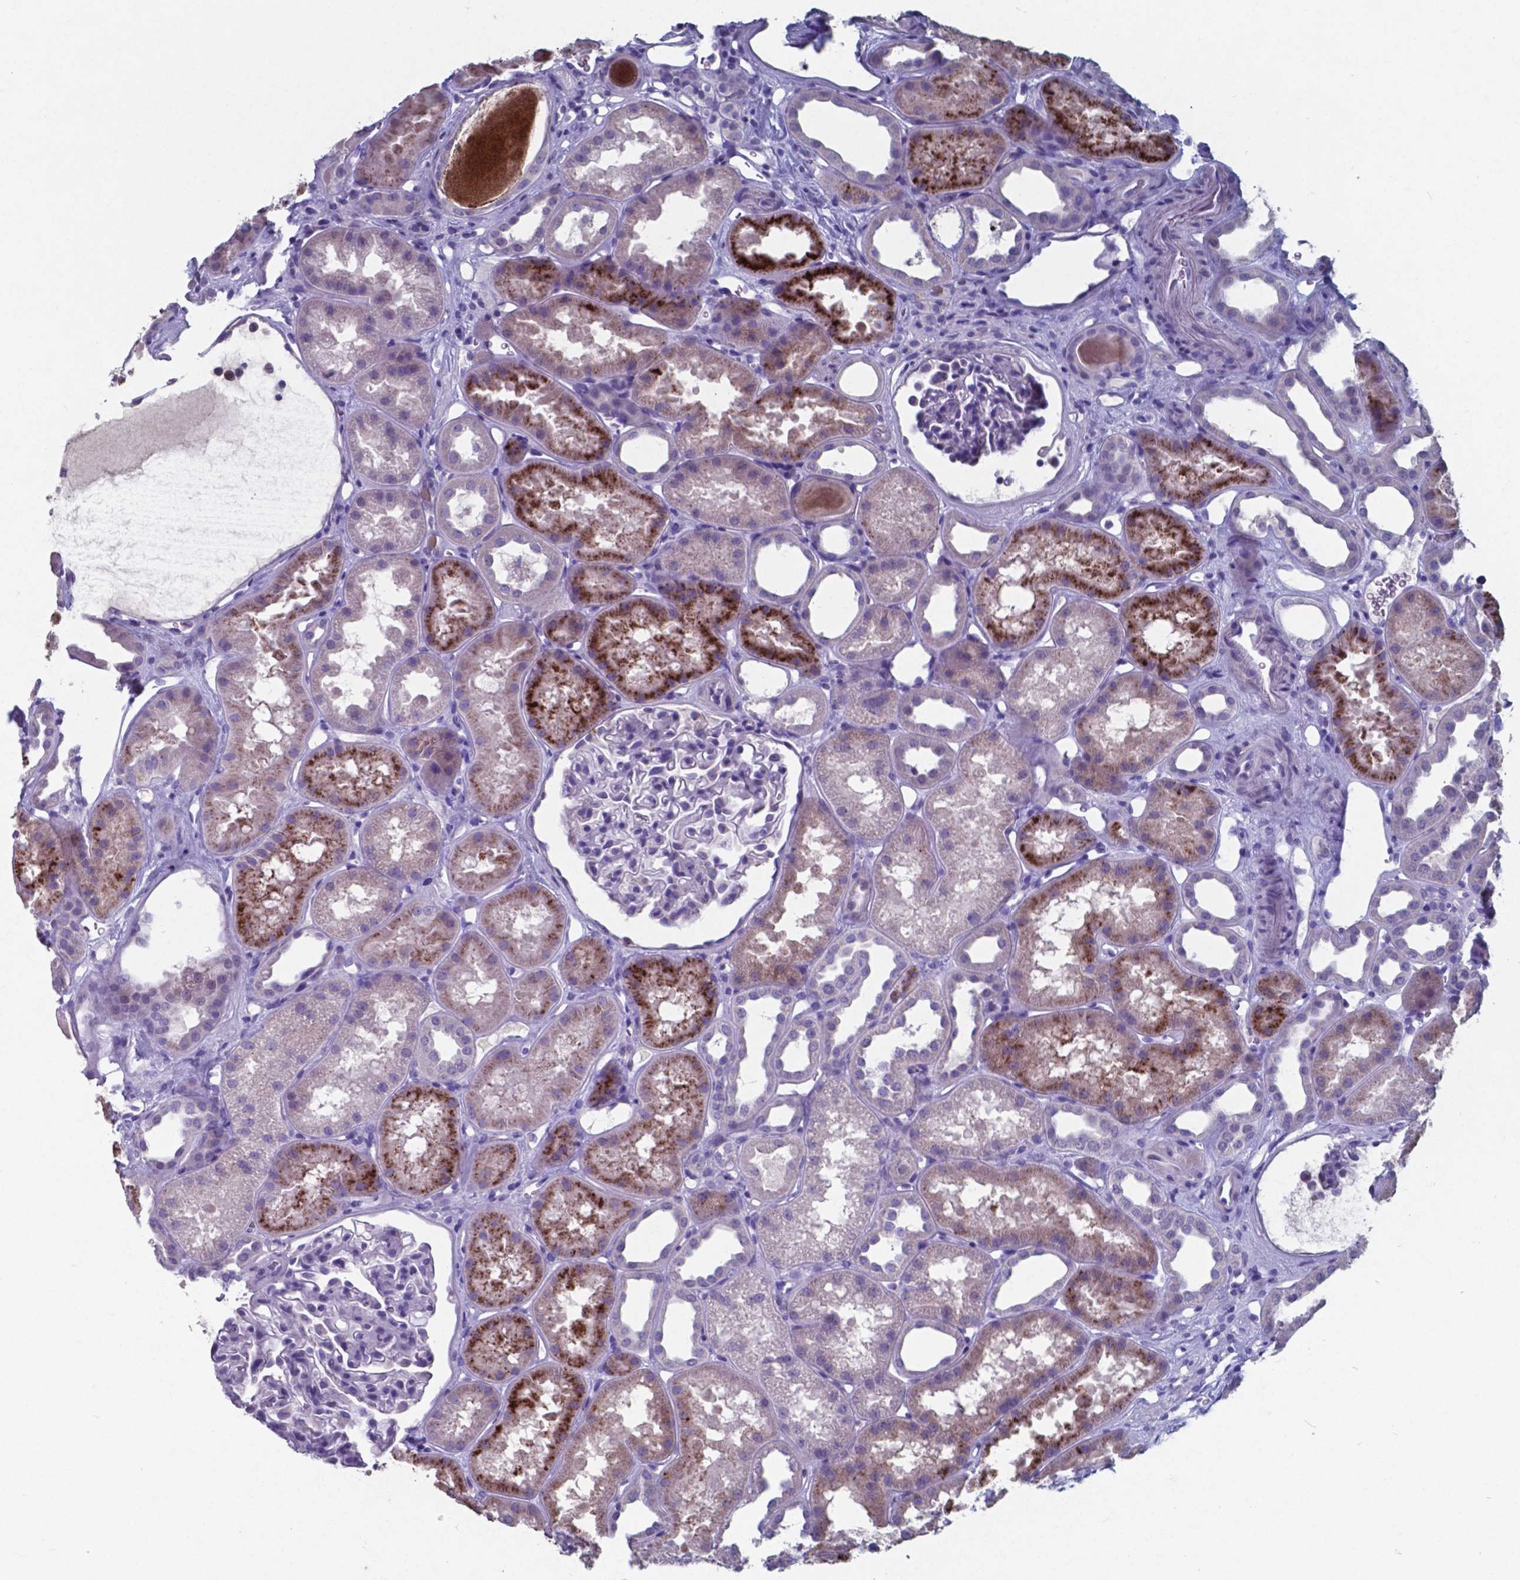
{"staining": {"intensity": "negative", "quantity": "none", "location": "none"}, "tissue": "kidney", "cell_type": "Cells in glomeruli", "image_type": "normal", "snomed": [{"axis": "morphology", "description": "Normal tissue, NOS"}, {"axis": "topography", "description": "Kidney"}], "caption": "This photomicrograph is of normal kidney stained with immunohistochemistry to label a protein in brown with the nuclei are counter-stained blue. There is no staining in cells in glomeruli.", "gene": "TTR", "patient": {"sex": "male", "age": 61}}